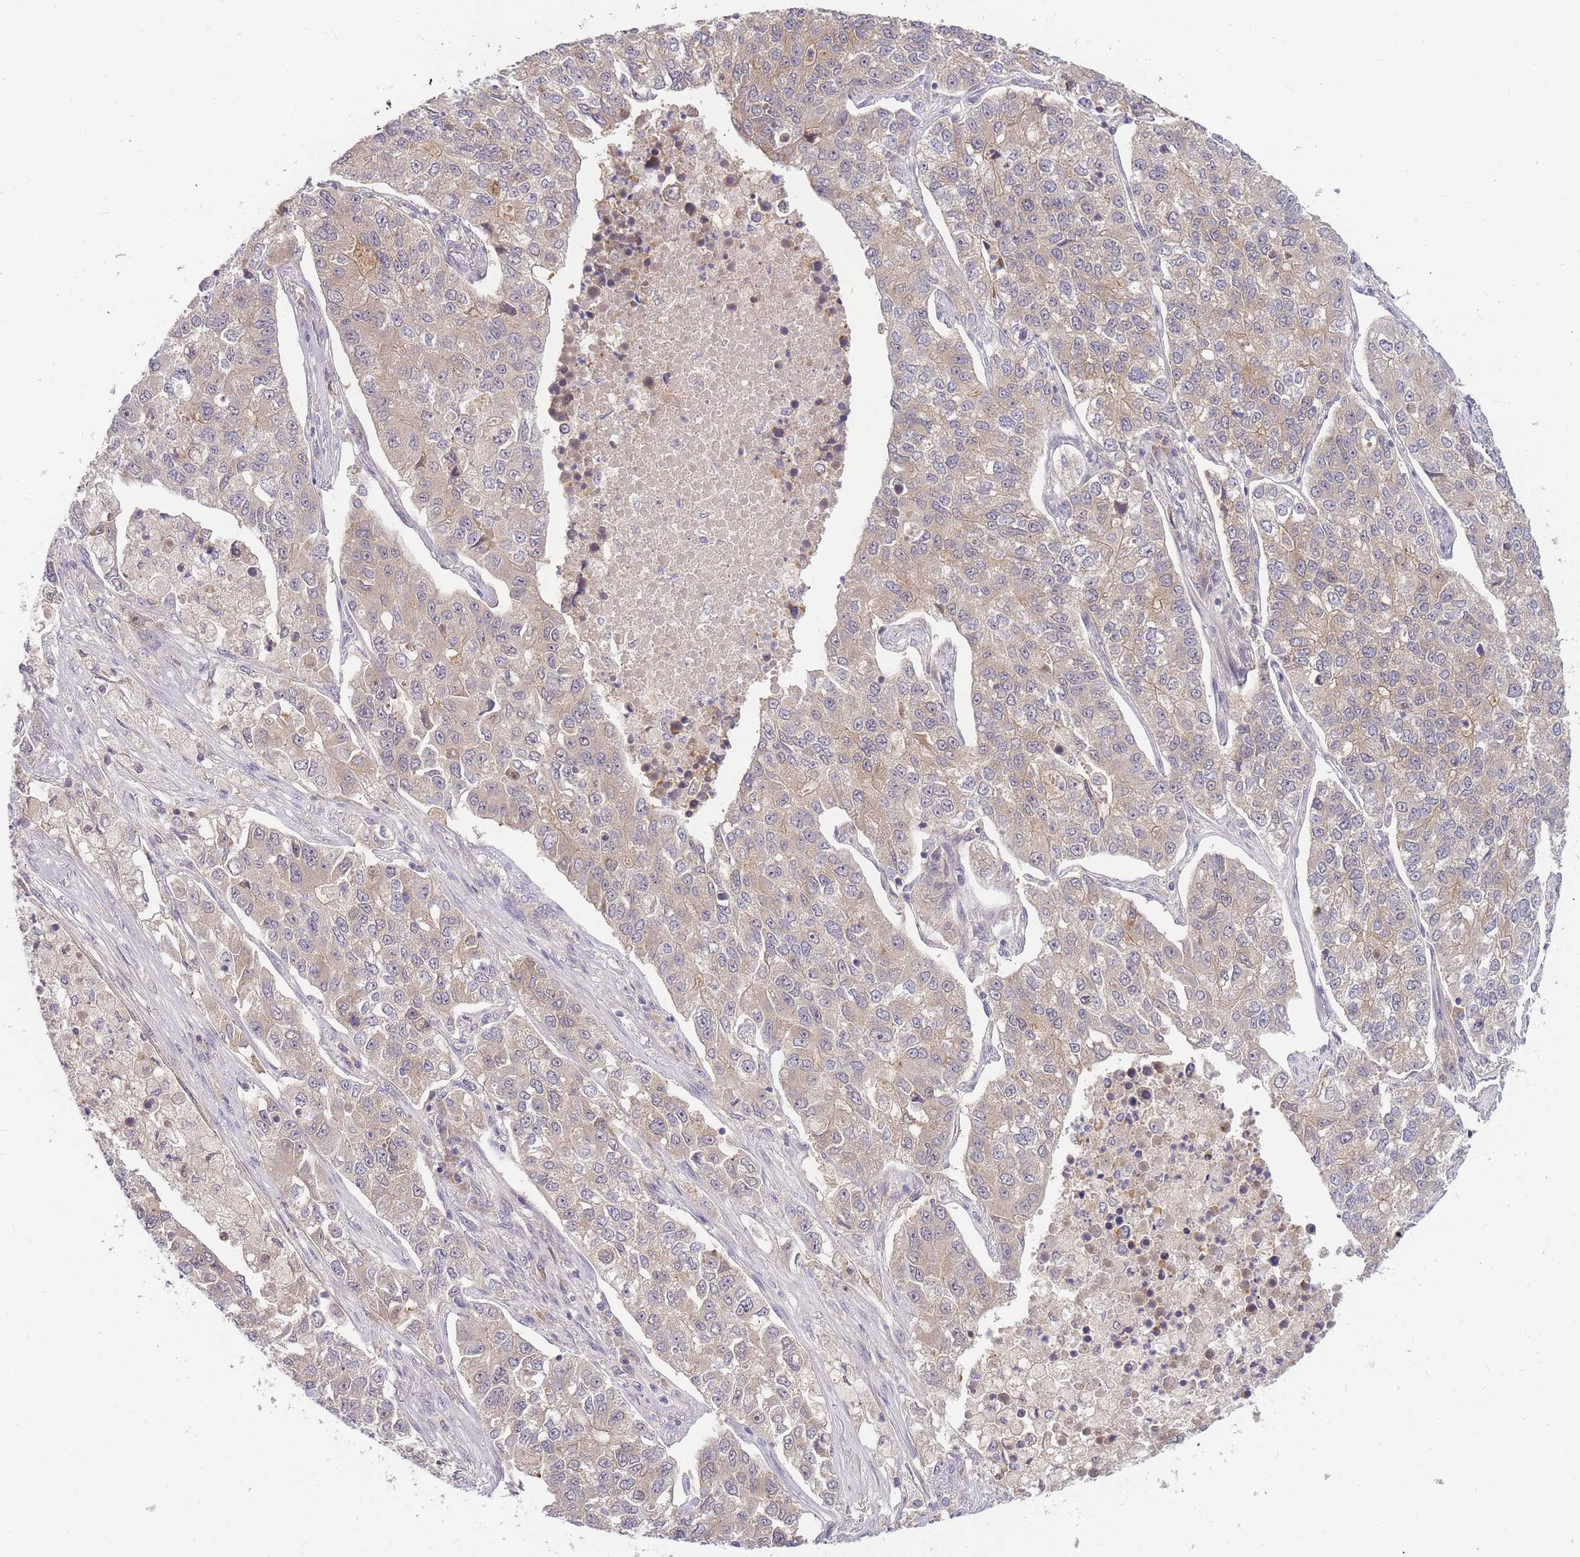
{"staining": {"intensity": "weak", "quantity": "25%-75%", "location": "cytoplasmic/membranous"}, "tissue": "lung cancer", "cell_type": "Tumor cells", "image_type": "cancer", "snomed": [{"axis": "morphology", "description": "Adenocarcinoma, NOS"}, {"axis": "topography", "description": "Lung"}], "caption": "An immunohistochemistry (IHC) histopathology image of tumor tissue is shown. Protein staining in brown highlights weak cytoplasmic/membranous positivity in lung adenocarcinoma within tumor cells.", "gene": "ZNF577", "patient": {"sex": "male", "age": 49}}